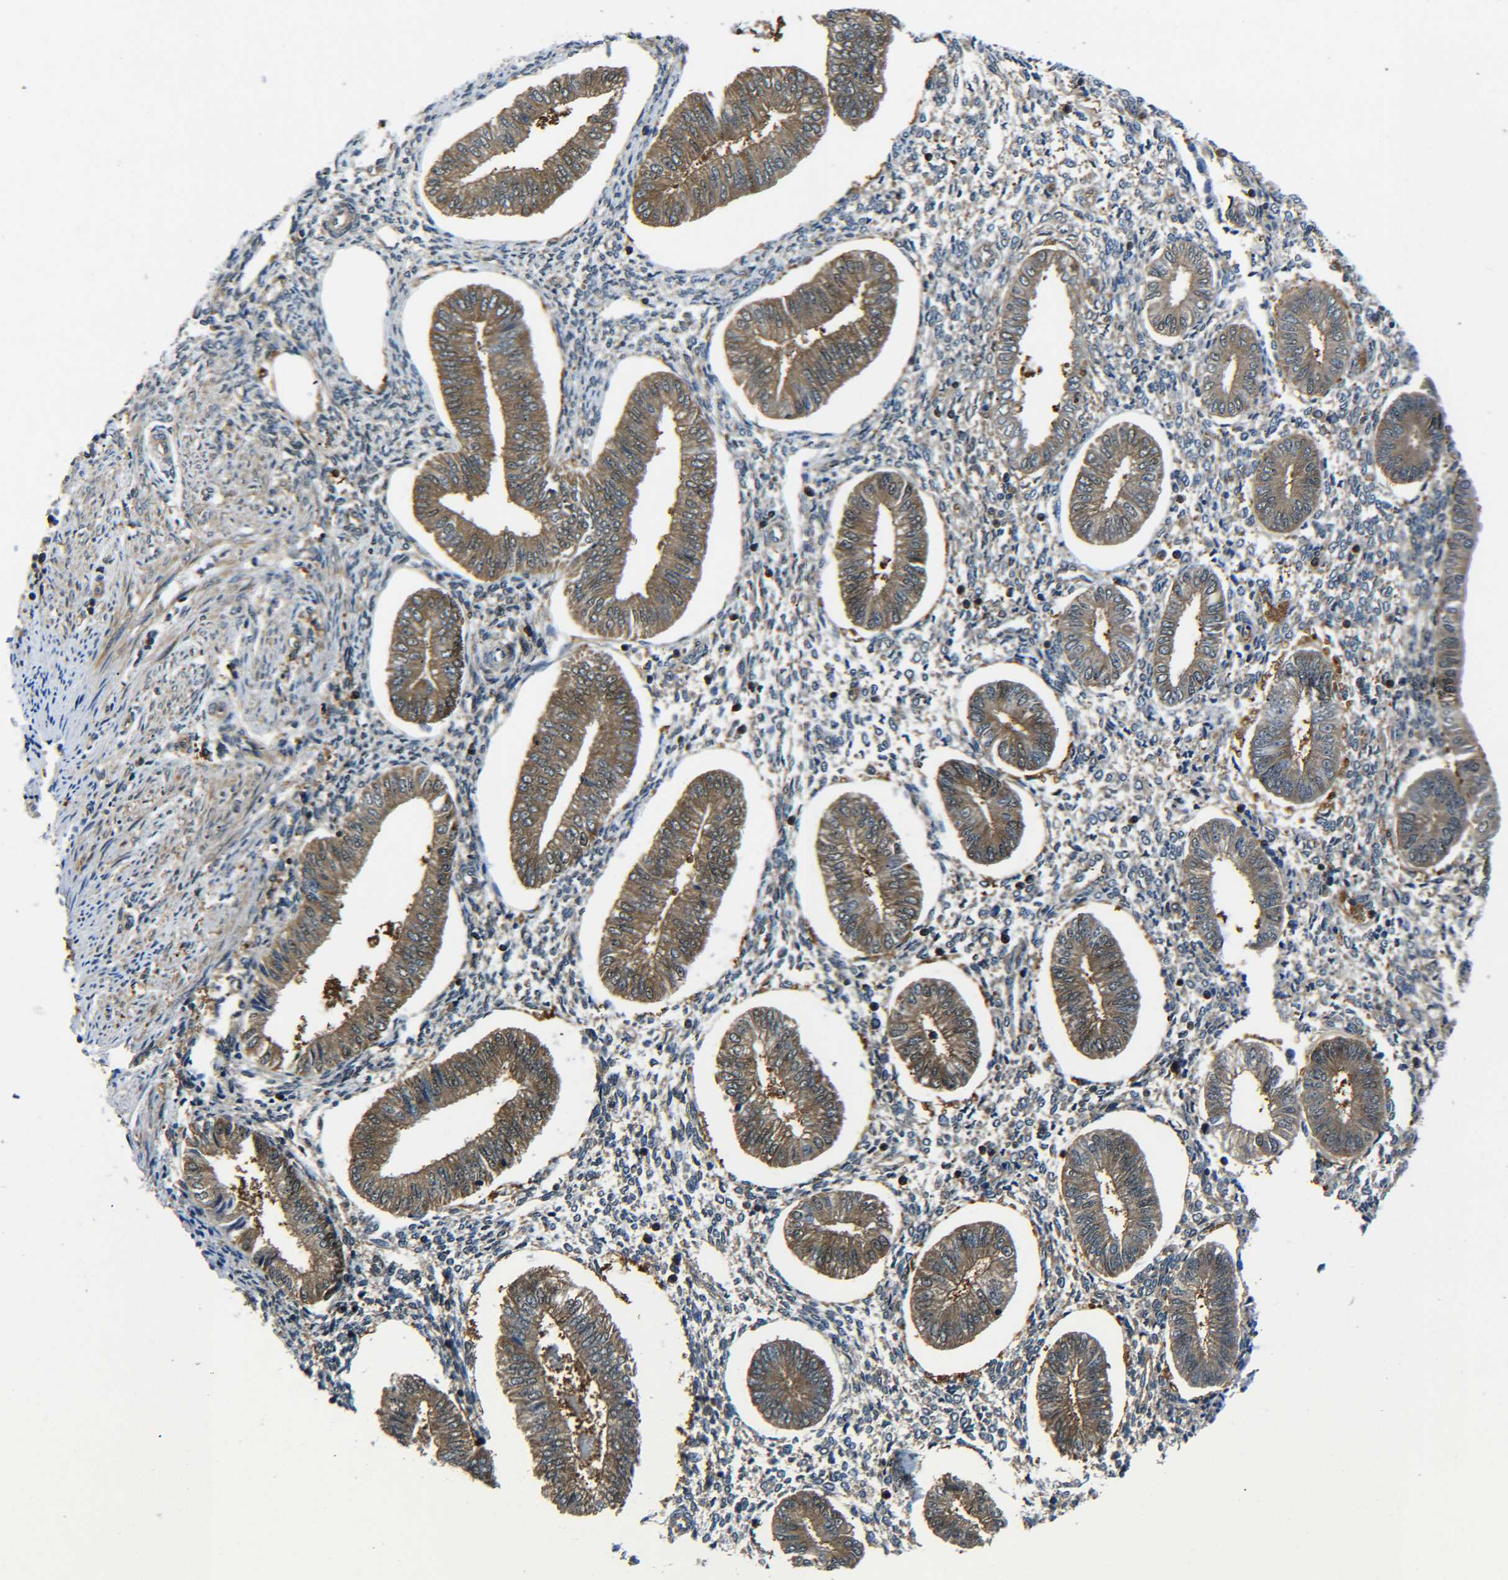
{"staining": {"intensity": "weak", "quantity": "25%-75%", "location": "cytoplasmic/membranous"}, "tissue": "endometrium", "cell_type": "Cells in endometrial stroma", "image_type": "normal", "snomed": [{"axis": "morphology", "description": "Normal tissue, NOS"}, {"axis": "topography", "description": "Endometrium"}], "caption": "Immunohistochemistry (DAB (3,3'-diaminobenzidine)) staining of unremarkable human endometrium shows weak cytoplasmic/membranous protein expression in about 25%-75% of cells in endometrial stroma. The protein is shown in brown color, while the nuclei are stained blue.", "gene": "PREB", "patient": {"sex": "female", "age": 50}}